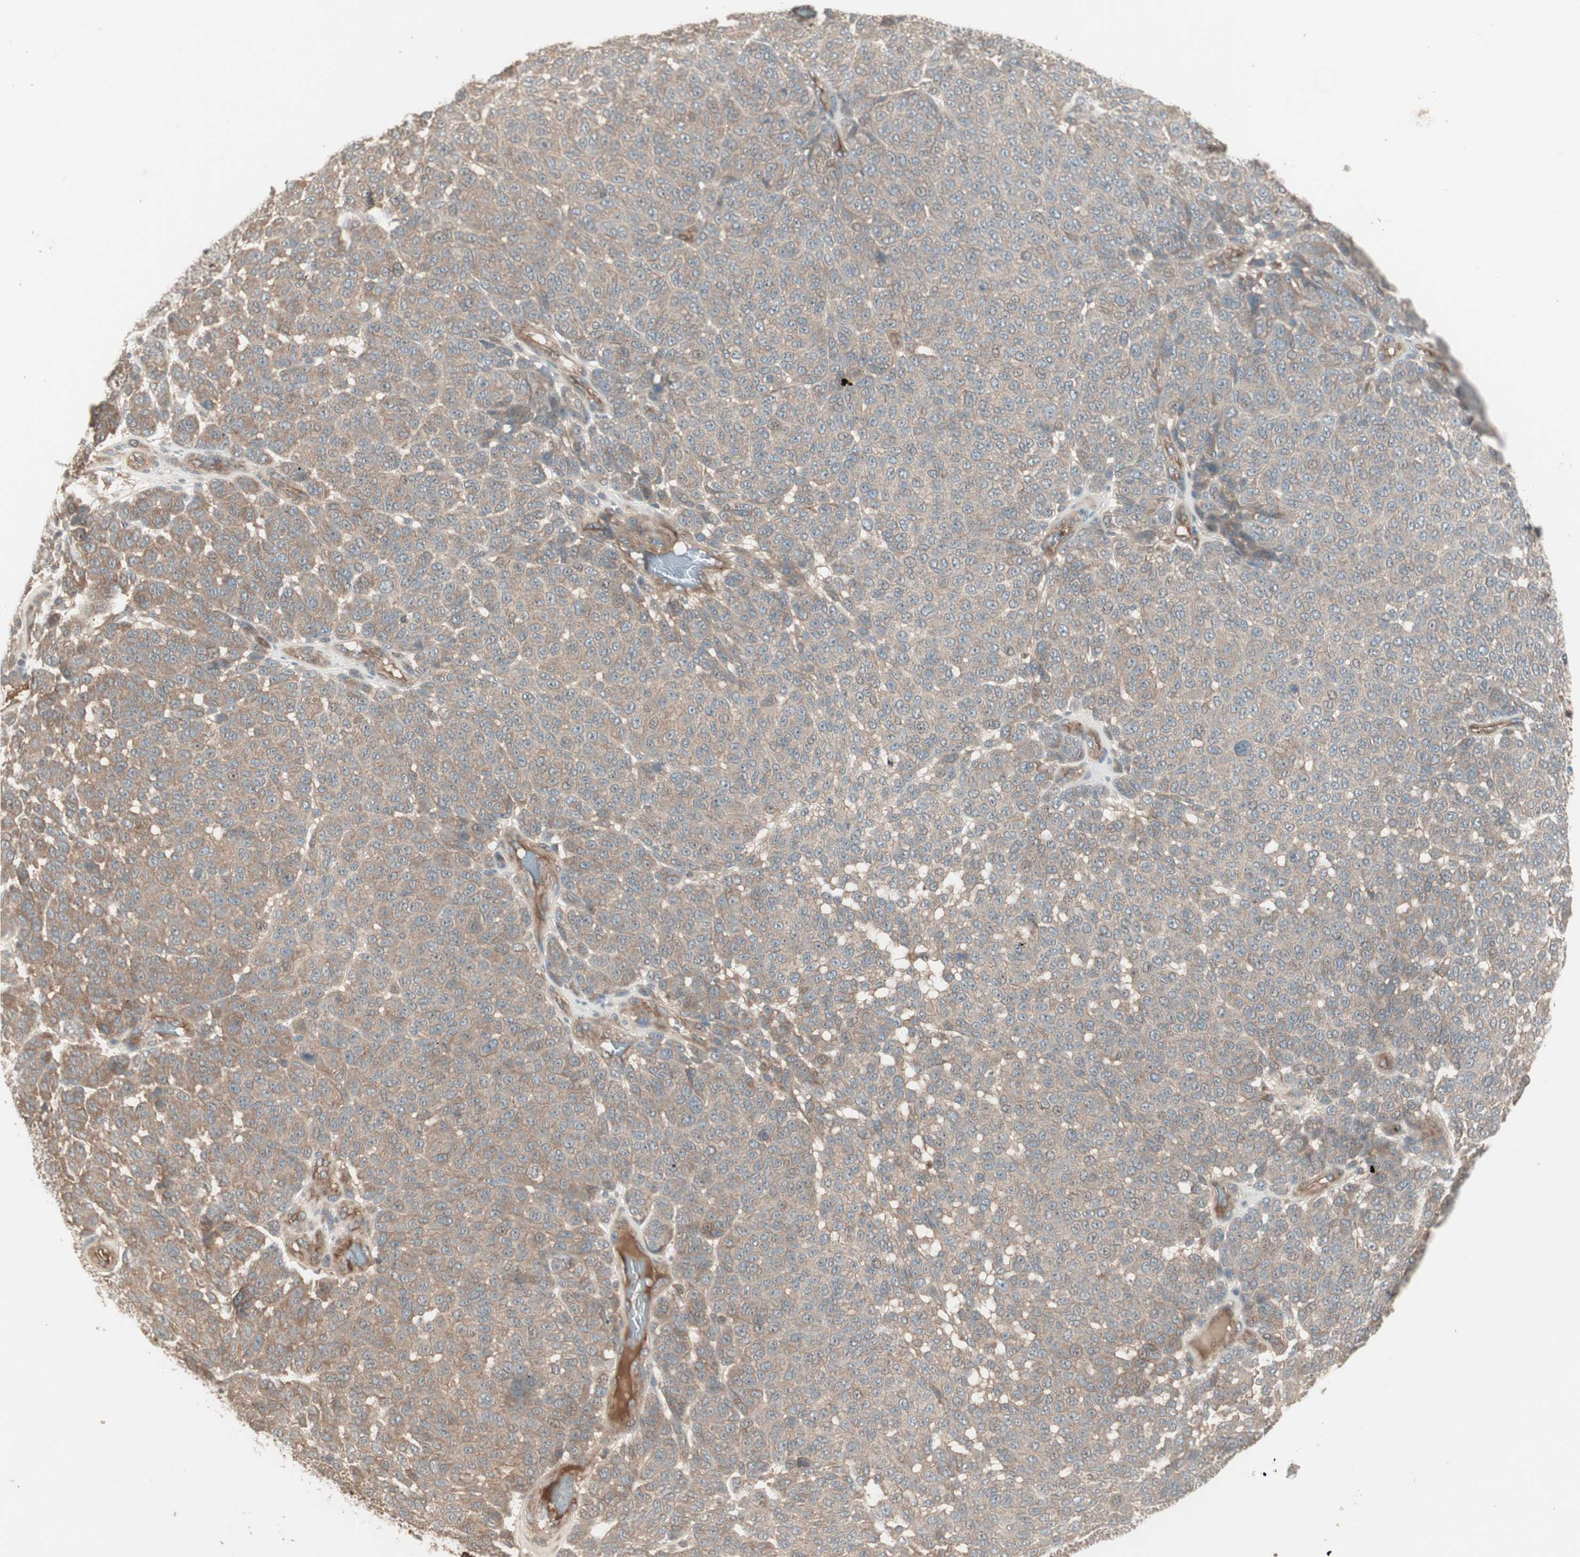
{"staining": {"intensity": "weak", "quantity": ">75%", "location": "cytoplasmic/membranous"}, "tissue": "melanoma", "cell_type": "Tumor cells", "image_type": "cancer", "snomed": [{"axis": "morphology", "description": "Malignant melanoma, NOS"}, {"axis": "topography", "description": "Skin"}], "caption": "A micrograph of melanoma stained for a protein demonstrates weak cytoplasmic/membranous brown staining in tumor cells. (DAB (3,3'-diaminobenzidine) IHC, brown staining for protein, blue staining for nuclei).", "gene": "TFPI", "patient": {"sex": "male", "age": 59}}